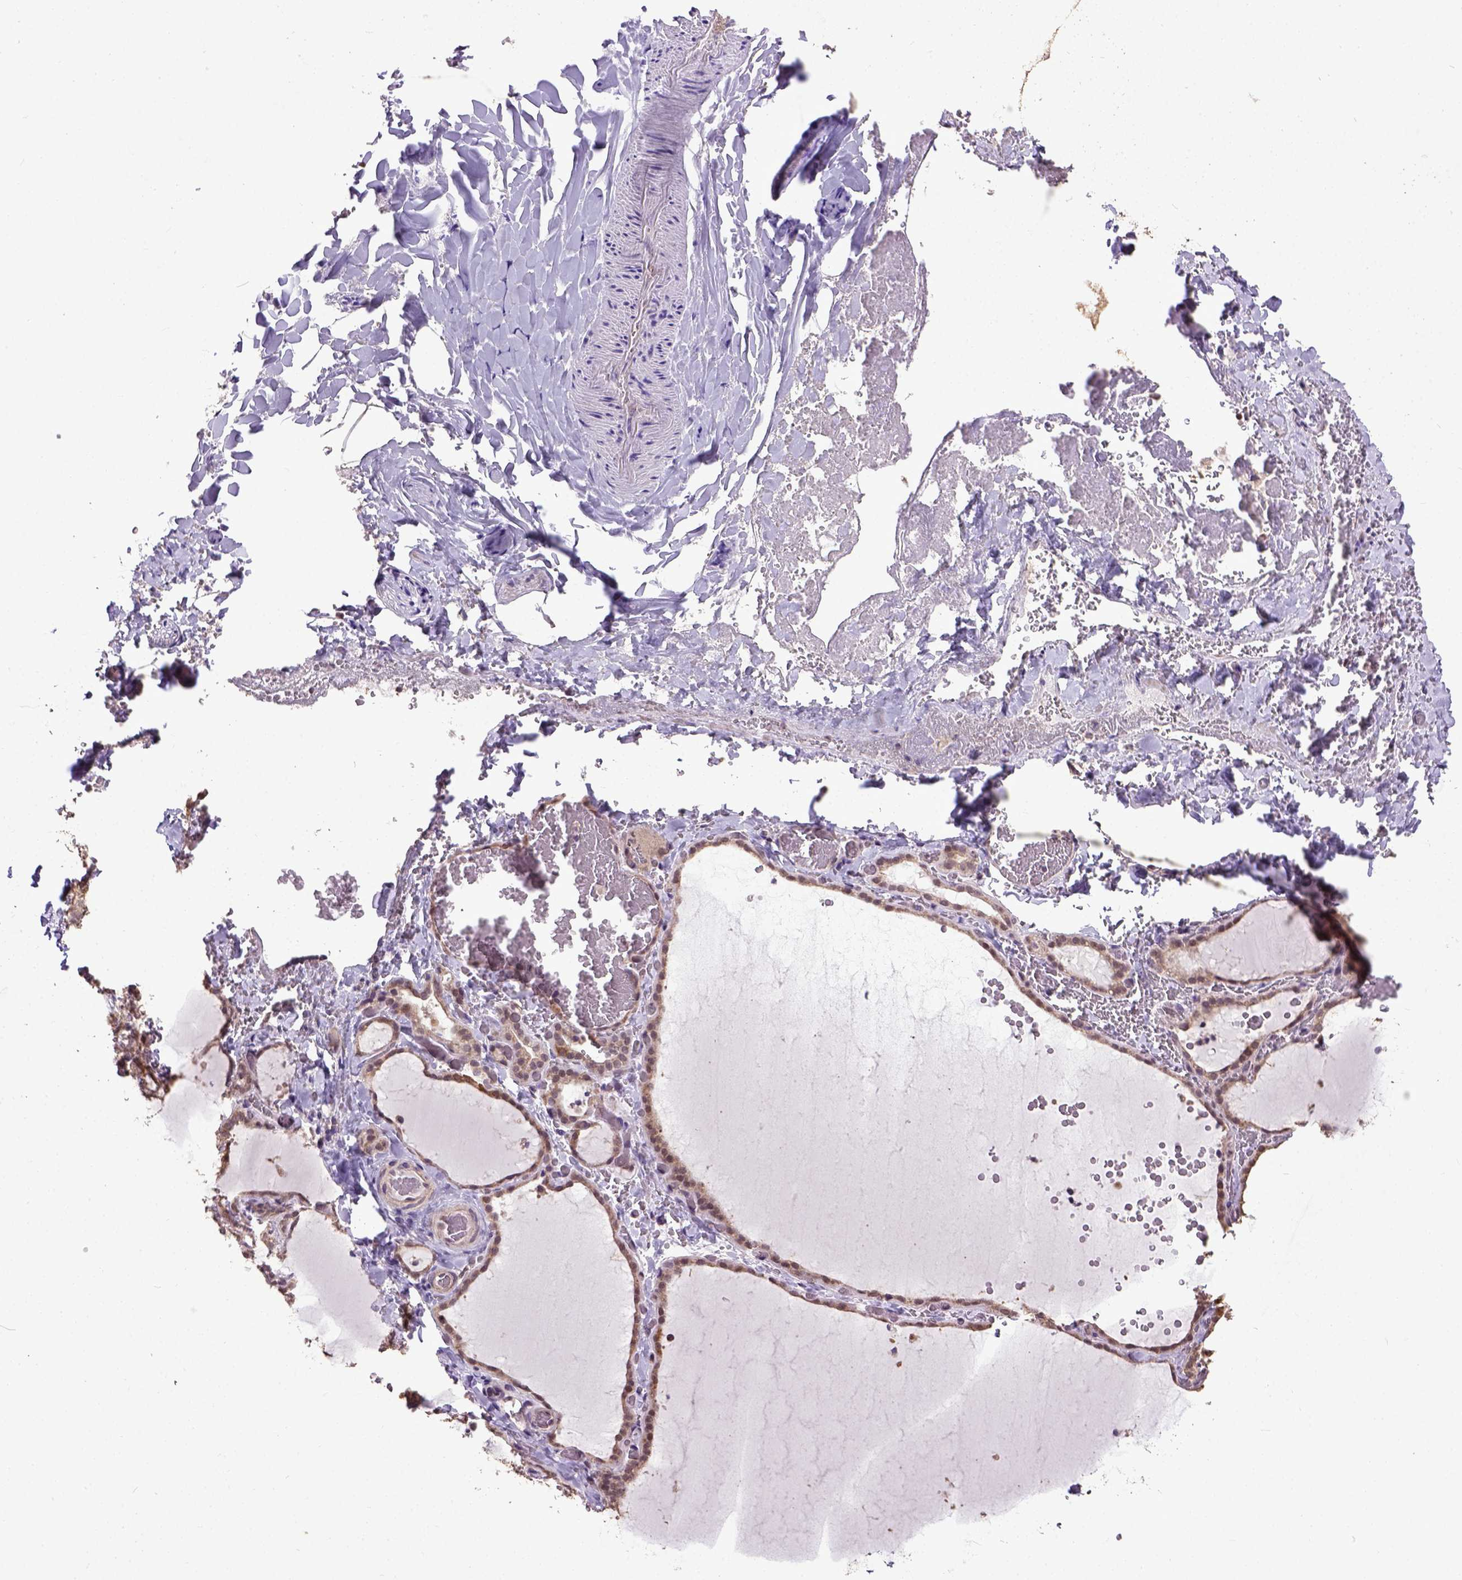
{"staining": {"intensity": "moderate", "quantity": ">75%", "location": "nuclear"}, "tissue": "thyroid gland", "cell_type": "Glandular cells", "image_type": "normal", "snomed": [{"axis": "morphology", "description": "Normal tissue, NOS"}, {"axis": "topography", "description": "Thyroid gland"}], "caption": "Immunohistochemical staining of benign human thyroid gland demonstrates moderate nuclear protein expression in about >75% of glandular cells.", "gene": "UBA3", "patient": {"sex": "female", "age": 22}}